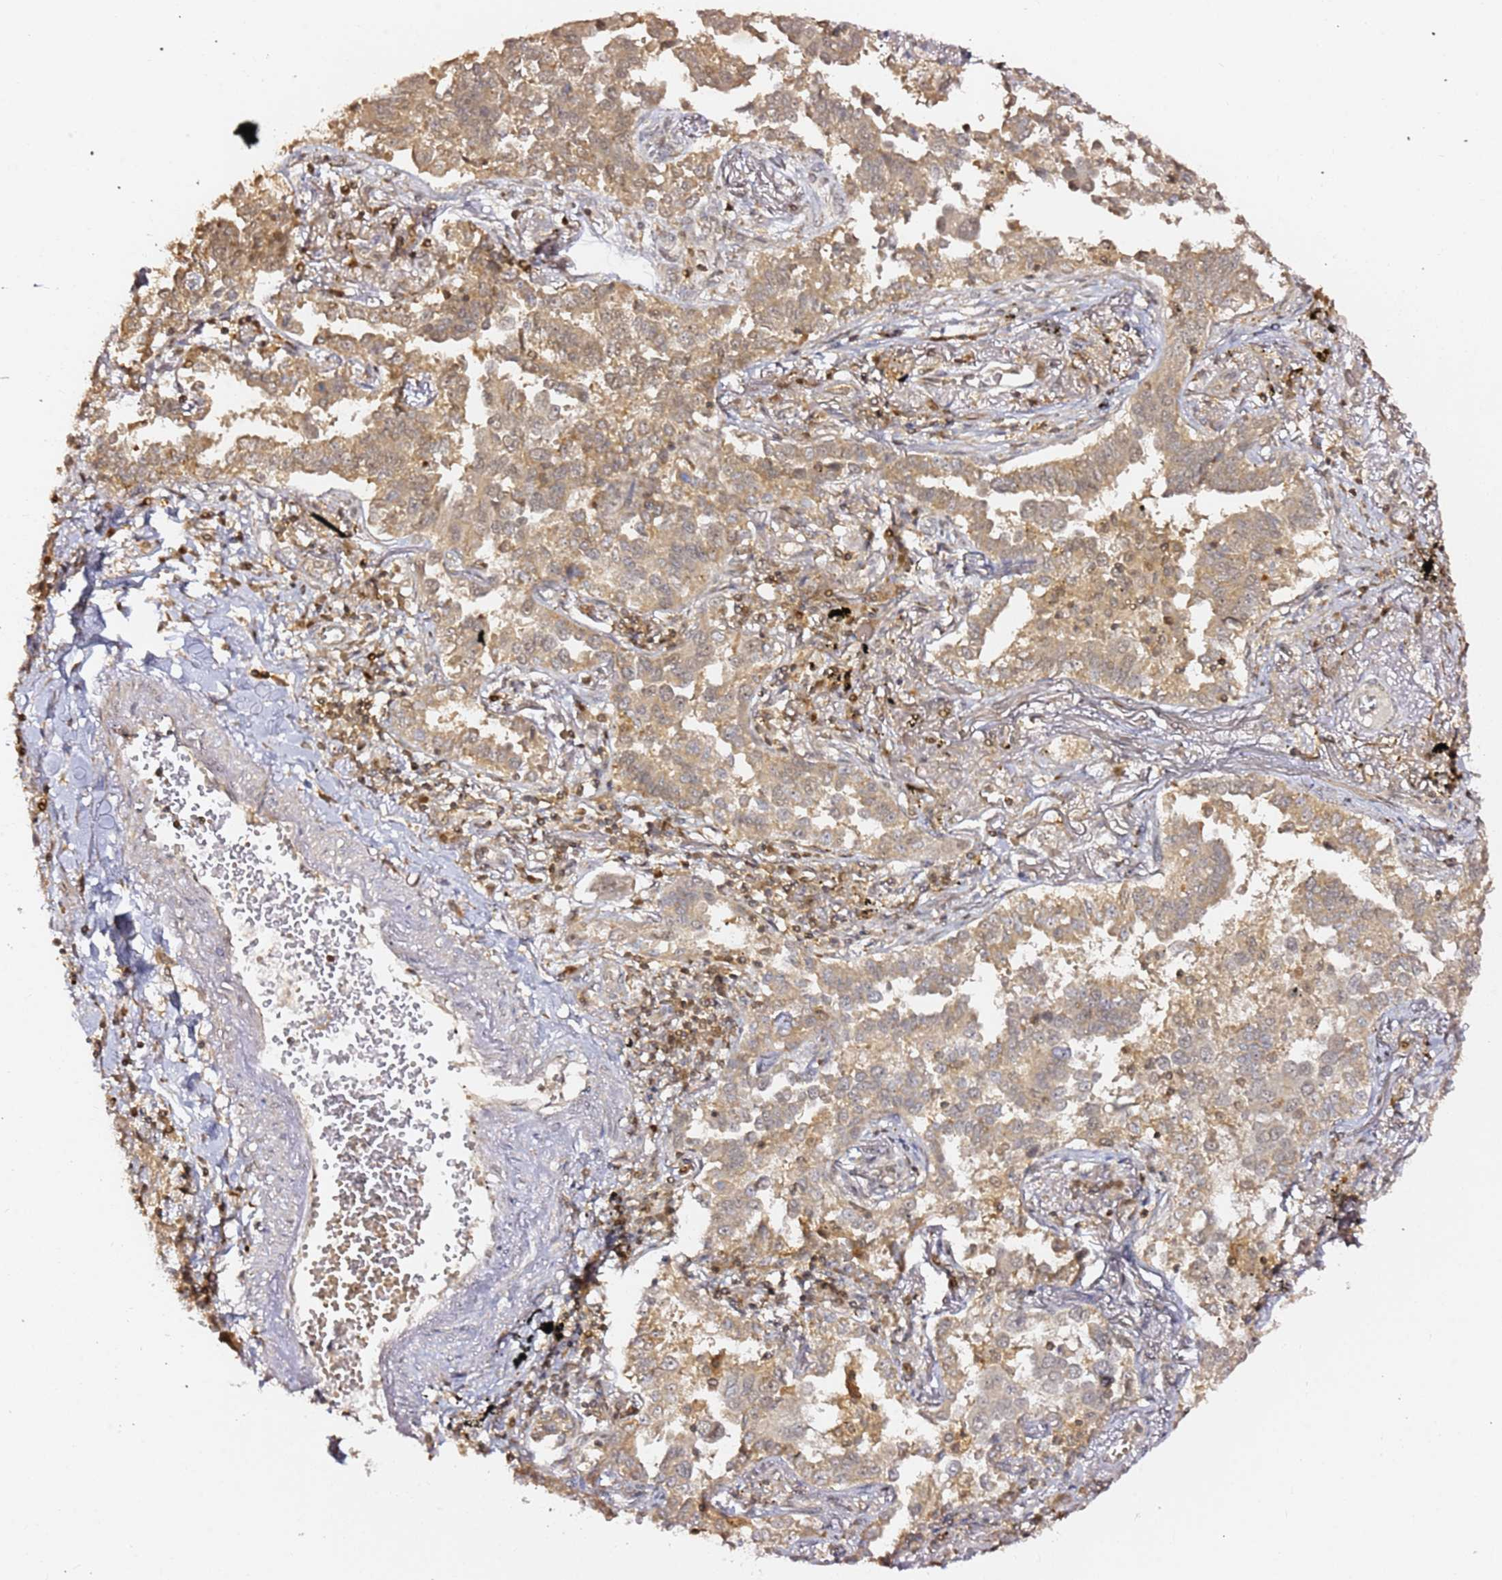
{"staining": {"intensity": "moderate", "quantity": ">75%", "location": "cytoplasmic/membranous"}, "tissue": "lung cancer", "cell_type": "Tumor cells", "image_type": "cancer", "snomed": [{"axis": "morphology", "description": "Adenocarcinoma, NOS"}, {"axis": "topography", "description": "Lung"}], "caption": "Immunohistochemistry (IHC) (DAB (3,3'-diaminobenzidine)) staining of adenocarcinoma (lung) displays moderate cytoplasmic/membranous protein expression in approximately >75% of tumor cells.", "gene": "OR5V1", "patient": {"sex": "male", "age": 67}}